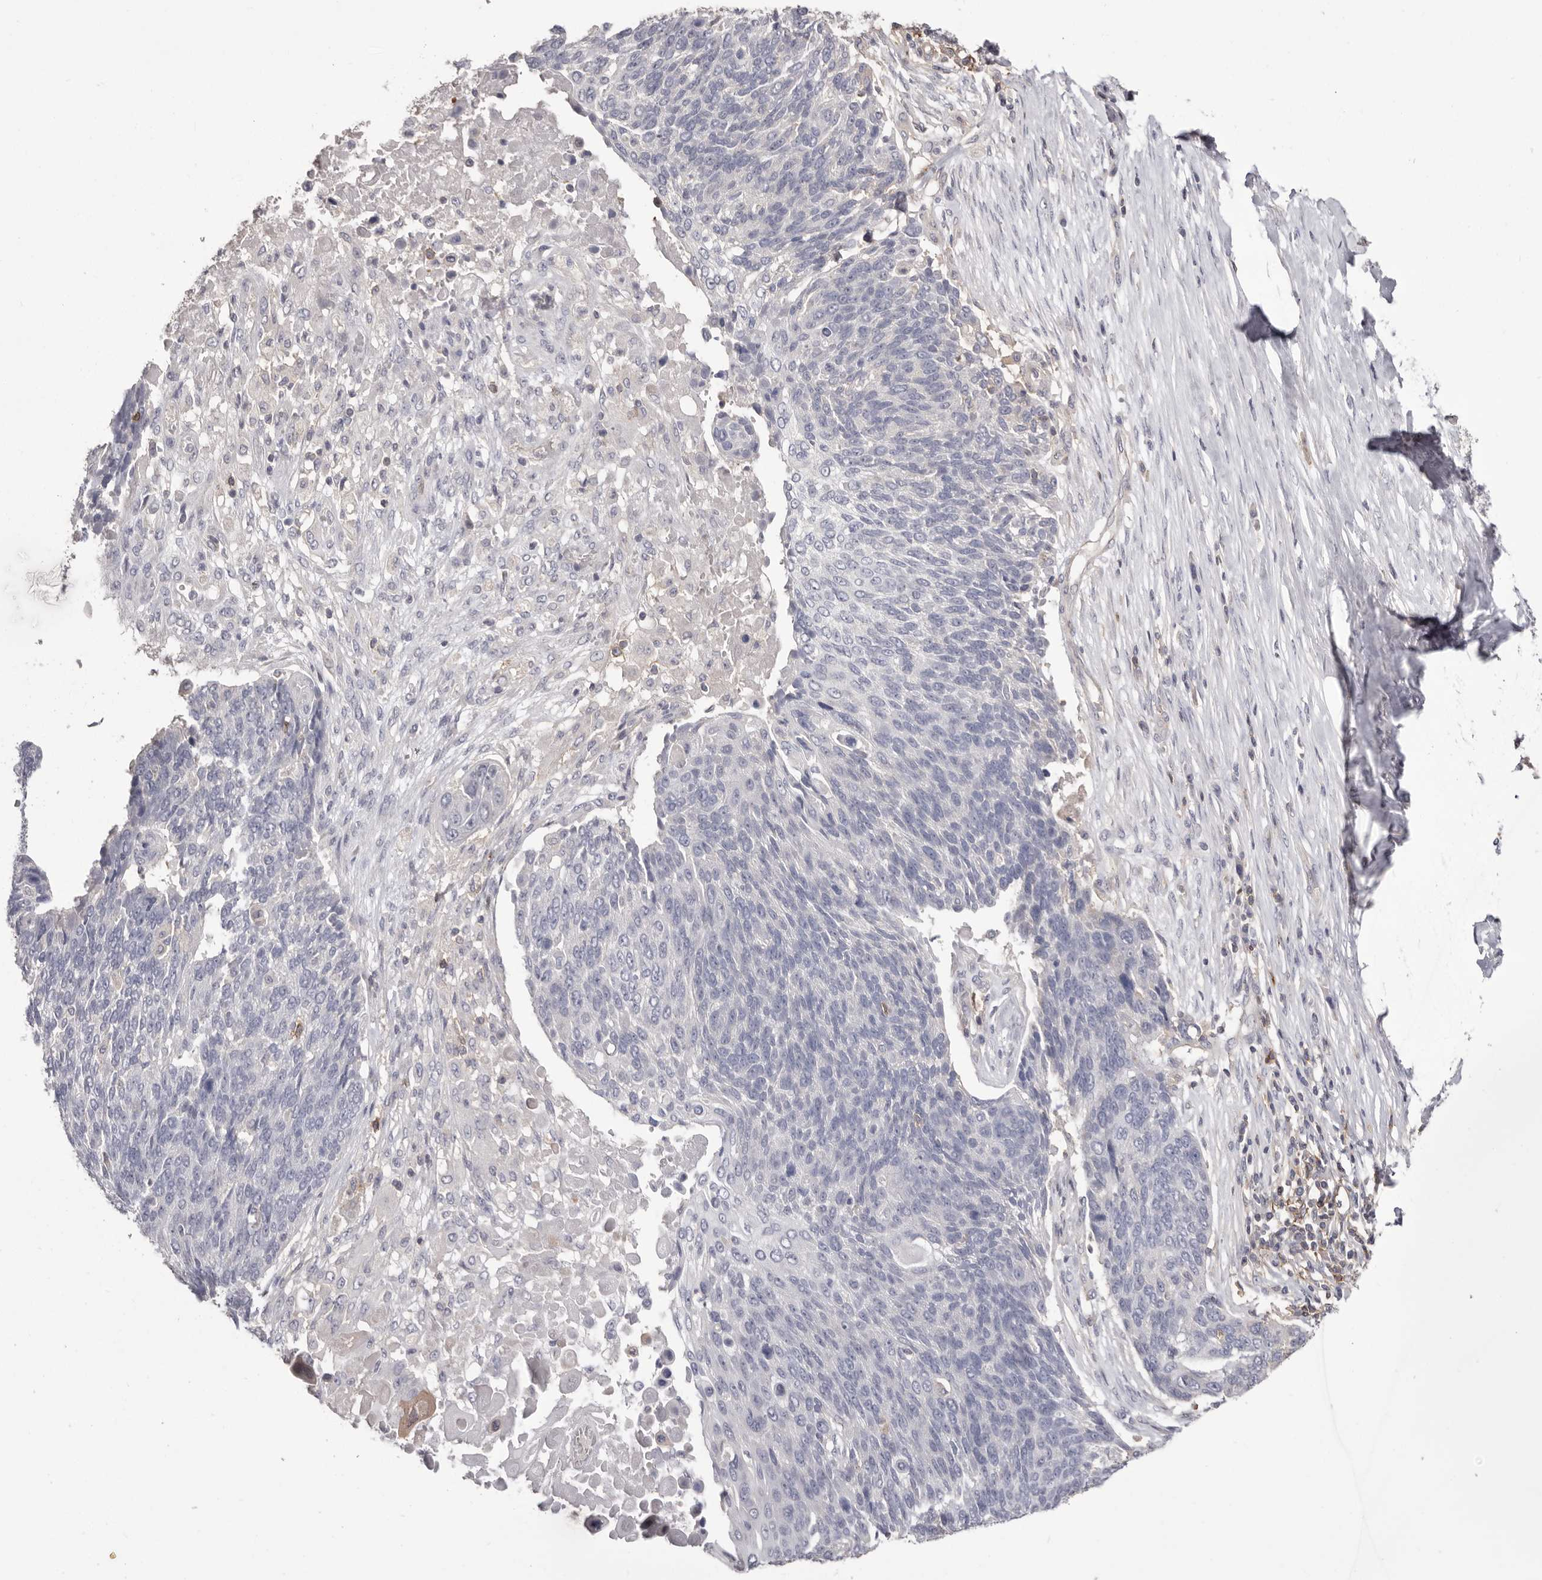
{"staining": {"intensity": "negative", "quantity": "none", "location": "none"}, "tissue": "lung cancer", "cell_type": "Tumor cells", "image_type": "cancer", "snomed": [{"axis": "morphology", "description": "Squamous cell carcinoma, NOS"}, {"axis": "topography", "description": "Lung"}], "caption": "Protein analysis of lung cancer (squamous cell carcinoma) demonstrates no significant positivity in tumor cells. (Immunohistochemistry, brightfield microscopy, high magnification).", "gene": "MMACHC", "patient": {"sex": "male", "age": 66}}